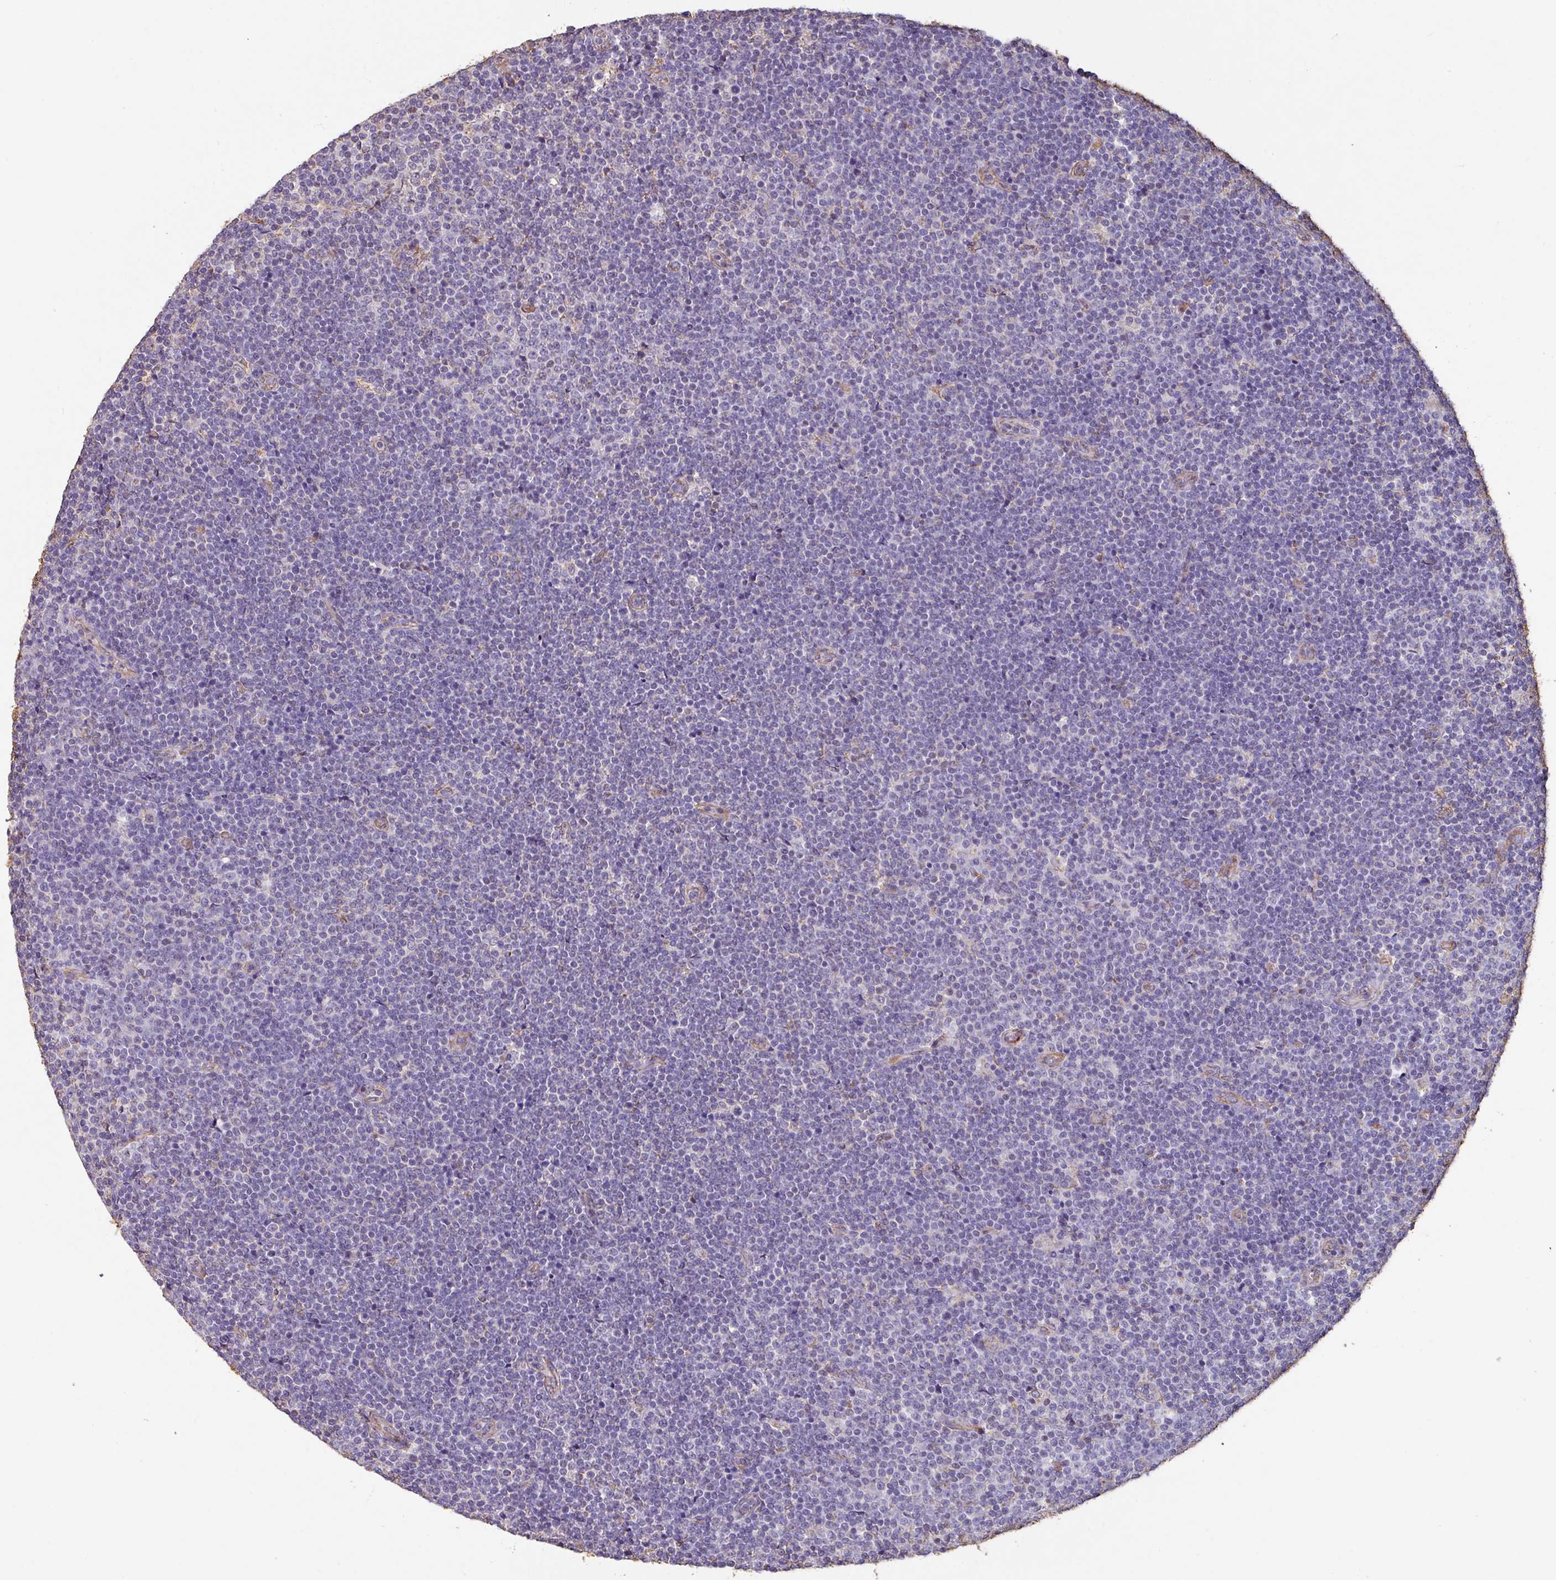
{"staining": {"intensity": "negative", "quantity": "none", "location": "none"}, "tissue": "lymphoma", "cell_type": "Tumor cells", "image_type": "cancer", "snomed": [{"axis": "morphology", "description": "Malignant lymphoma, non-Hodgkin's type, Low grade"}, {"axis": "topography", "description": "Lymph node"}], "caption": "Immunohistochemistry of human low-grade malignant lymphoma, non-Hodgkin's type exhibits no staining in tumor cells.", "gene": "ZNF280C", "patient": {"sex": "male", "age": 48}}